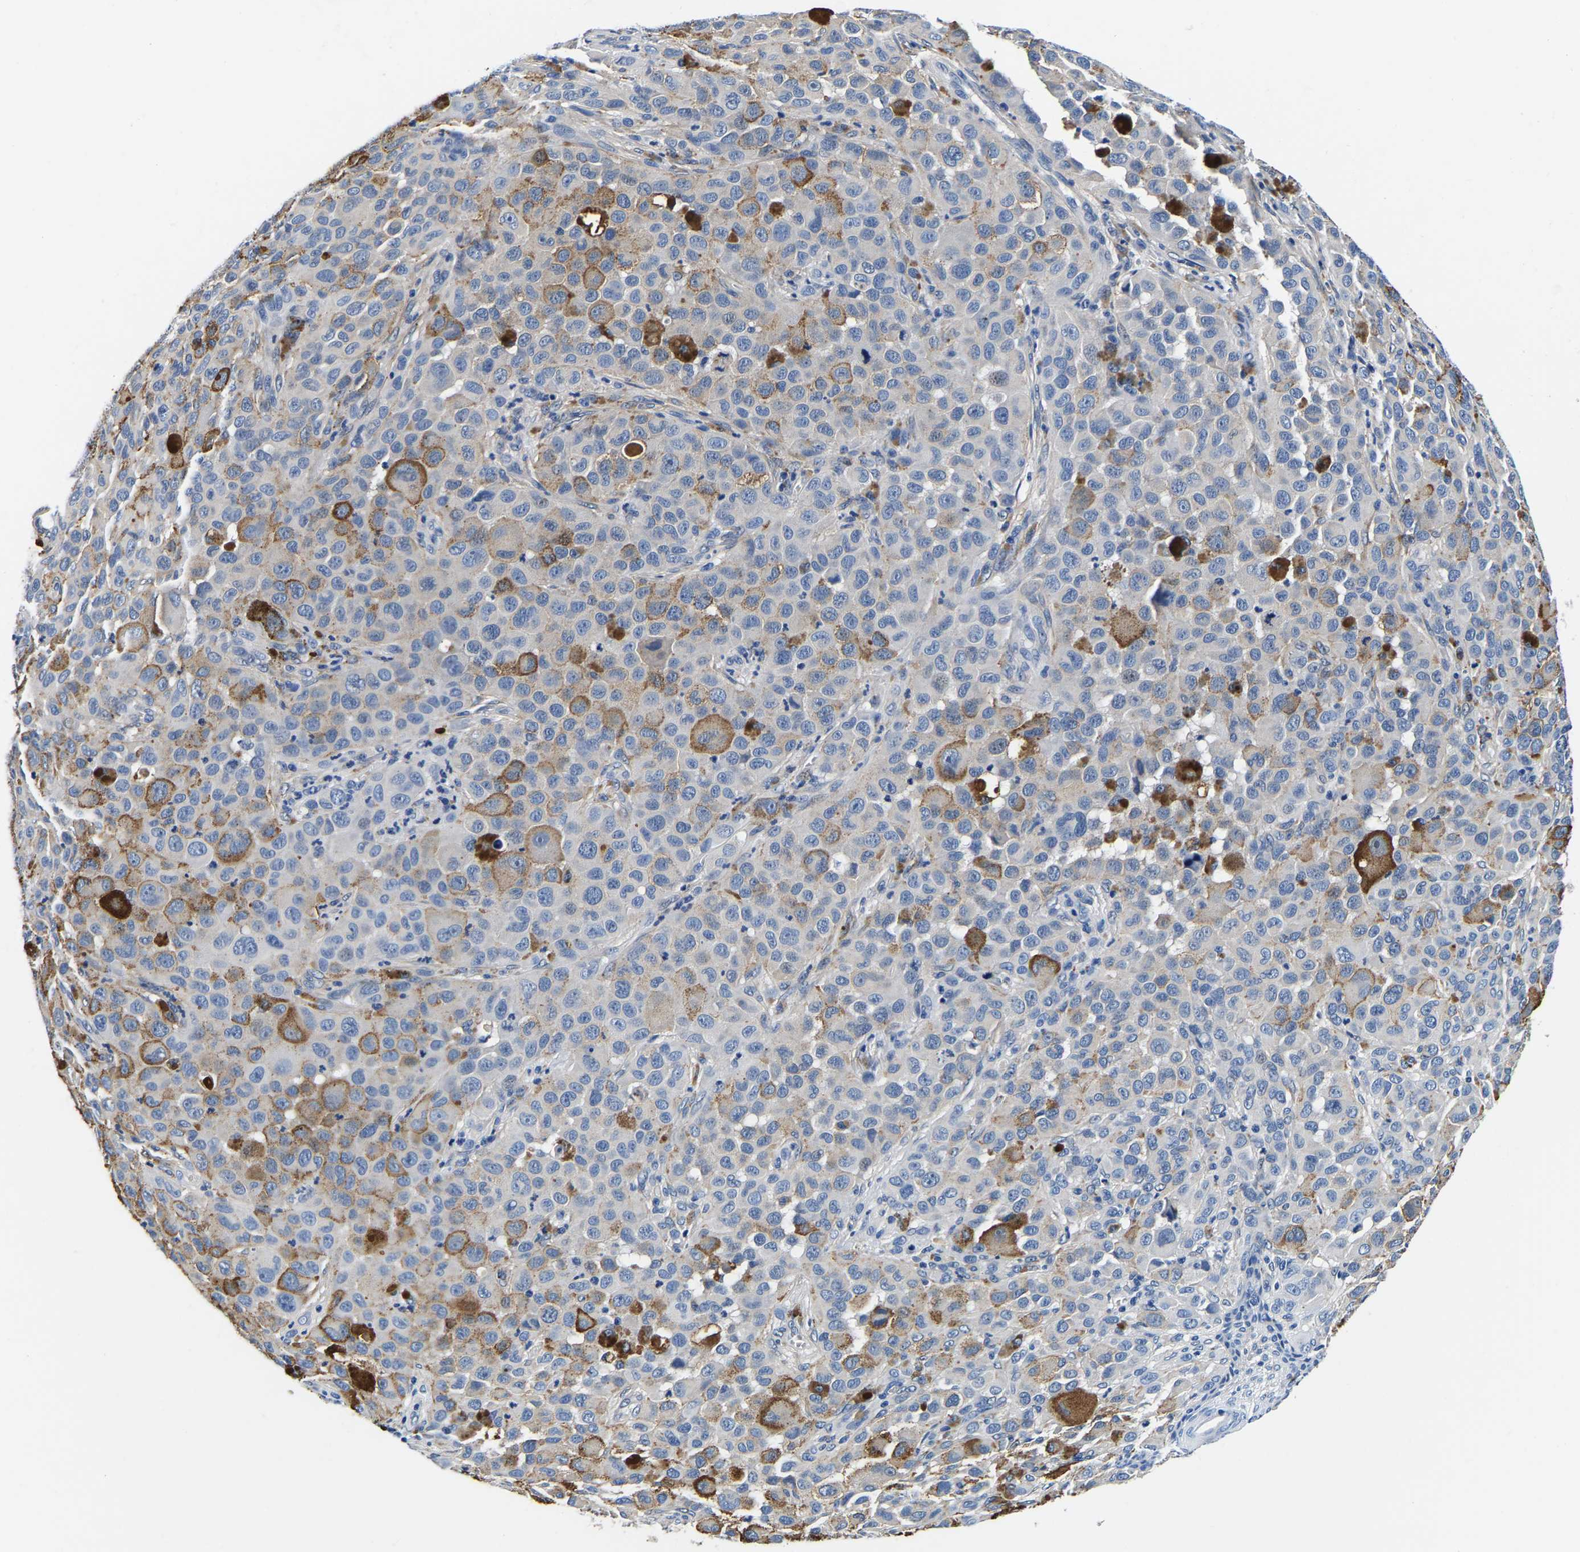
{"staining": {"intensity": "weak", "quantity": "<25%", "location": "cytoplasmic/membranous"}, "tissue": "melanoma", "cell_type": "Tumor cells", "image_type": "cancer", "snomed": [{"axis": "morphology", "description": "Malignant melanoma, NOS"}, {"axis": "topography", "description": "Skin"}], "caption": "Immunohistochemical staining of human malignant melanoma displays no significant staining in tumor cells.", "gene": "ACO1", "patient": {"sex": "male", "age": 96}}